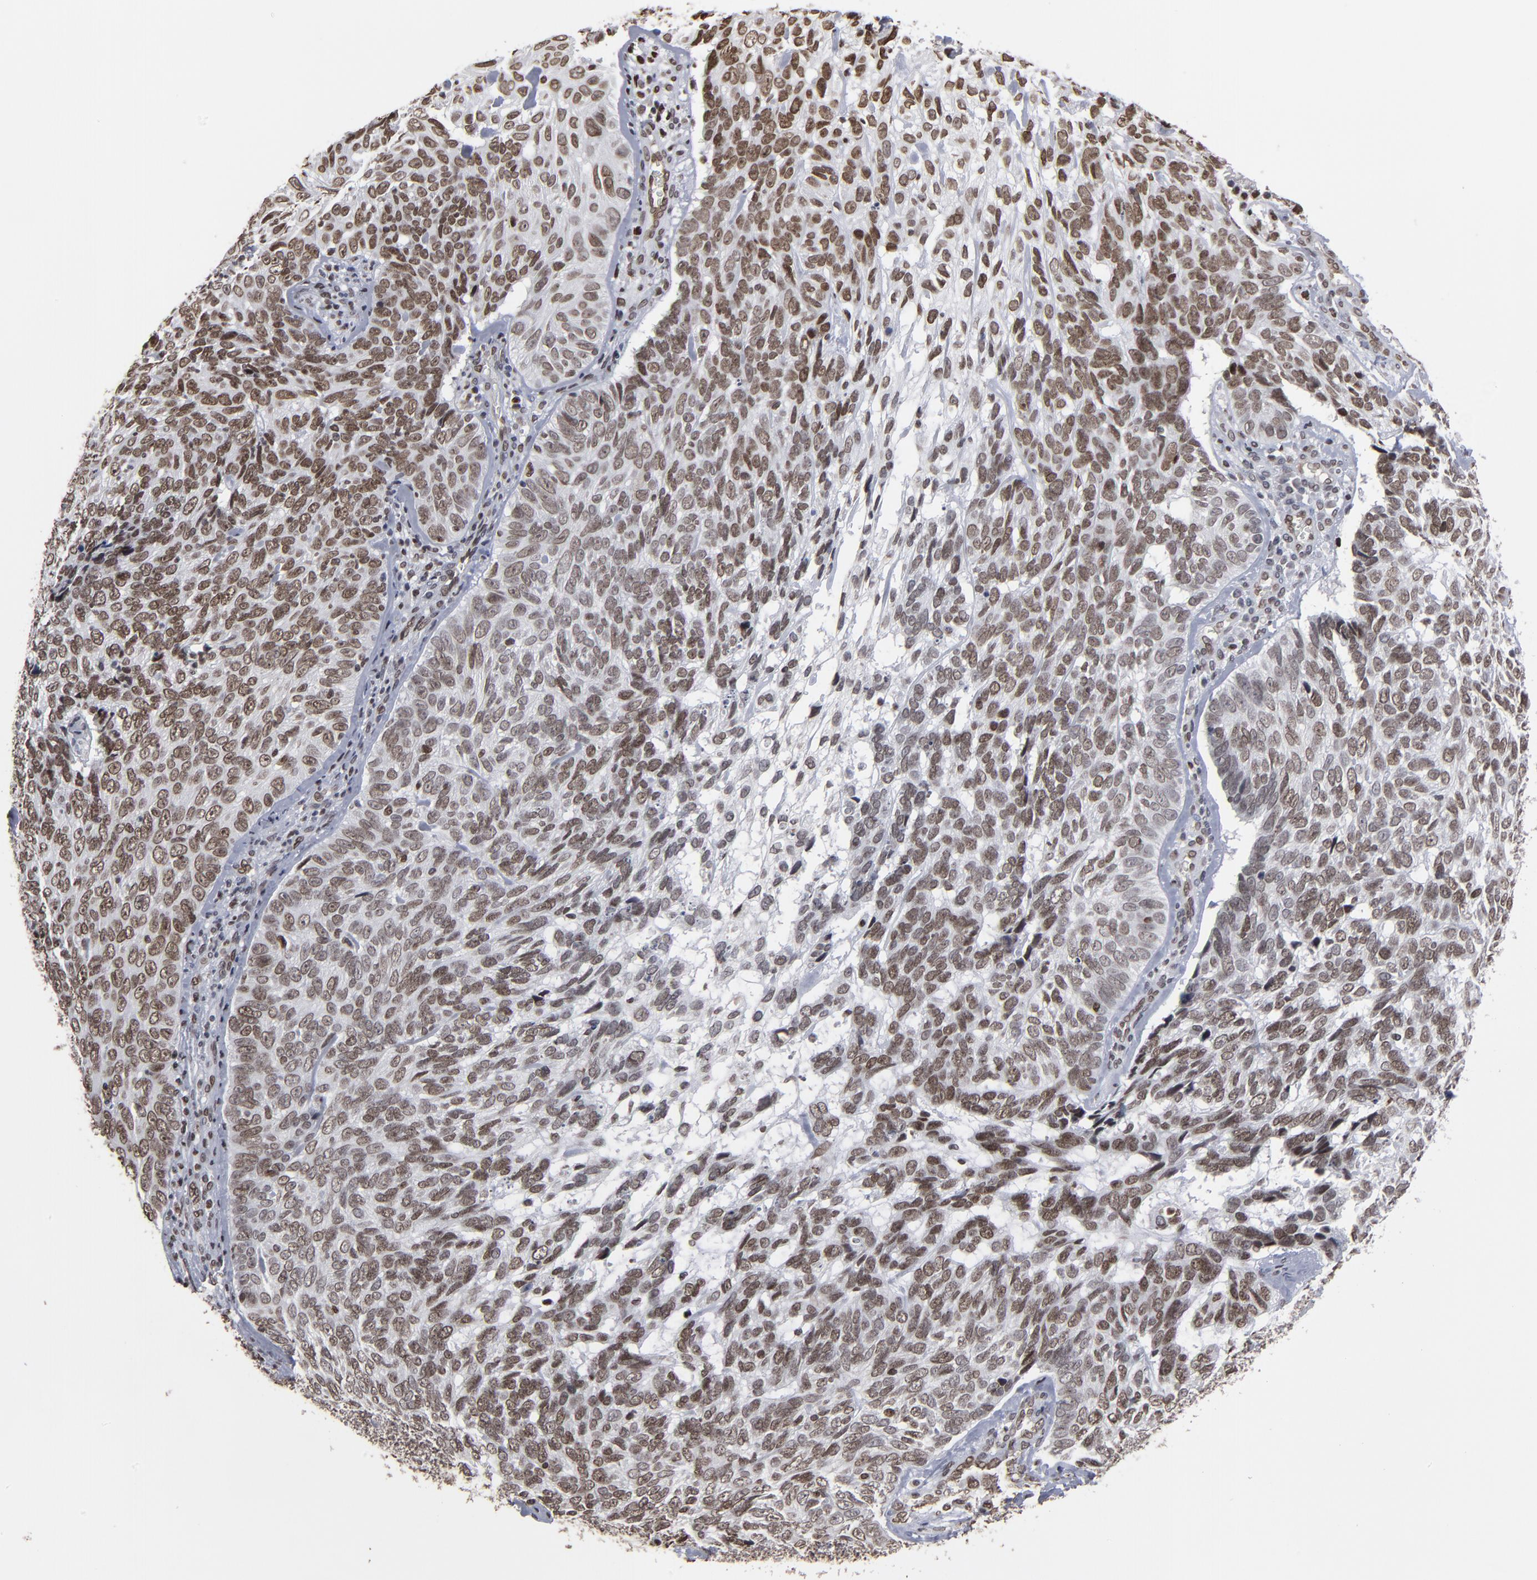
{"staining": {"intensity": "moderate", "quantity": ">75%", "location": "nuclear"}, "tissue": "skin cancer", "cell_type": "Tumor cells", "image_type": "cancer", "snomed": [{"axis": "morphology", "description": "Basal cell carcinoma"}, {"axis": "topography", "description": "Skin"}], "caption": "This photomicrograph reveals IHC staining of human skin basal cell carcinoma, with medium moderate nuclear expression in about >75% of tumor cells.", "gene": "BAZ1A", "patient": {"sex": "male", "age": 72}}